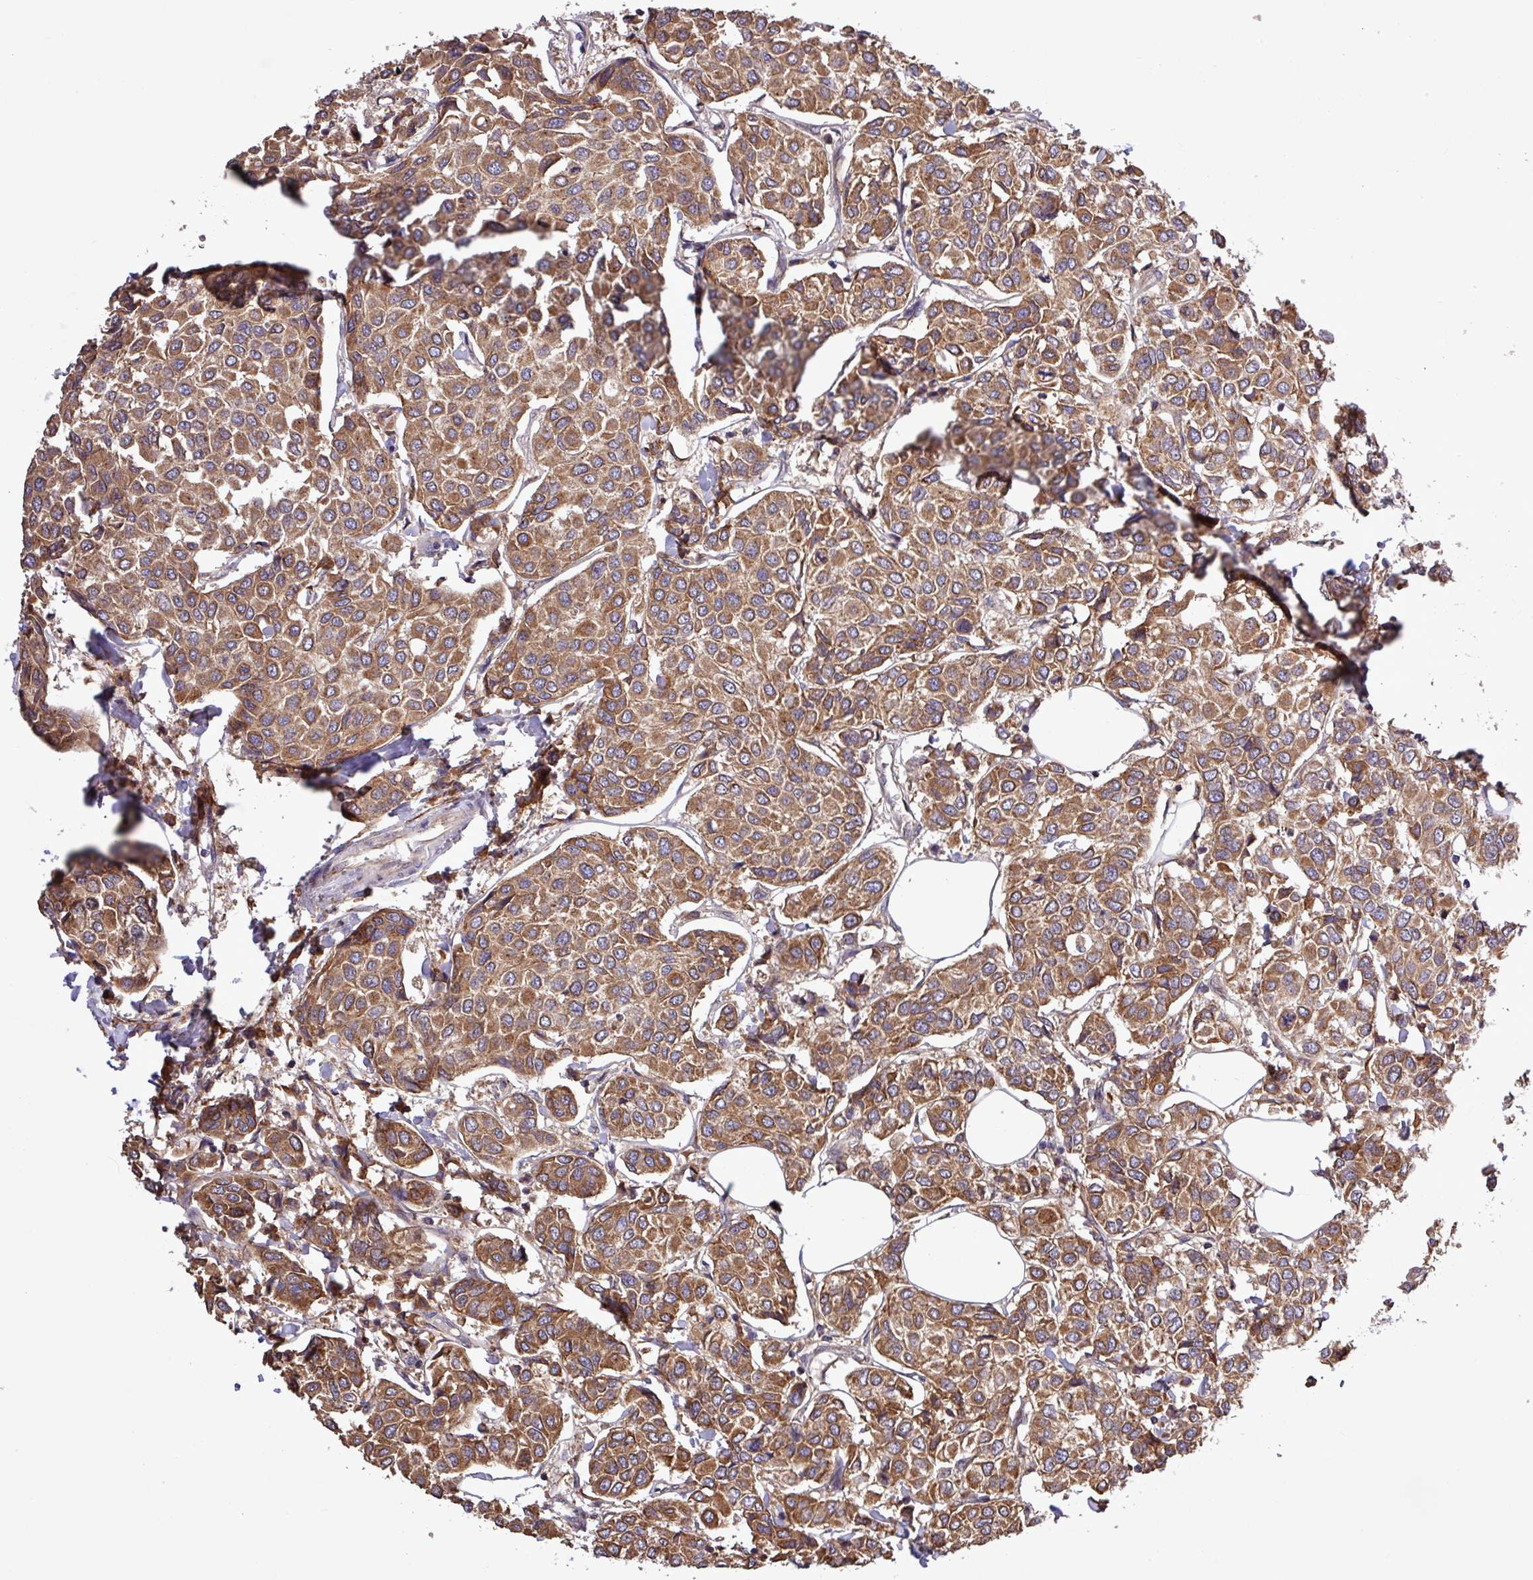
{"staining": {"intensity": "moderate", "quantity": ">75%", "location": "cytoplasmic/membranous"}, "tissue": "breast cancer", "cell_type": "Tumor cells", "image_type": "cancer", "snomed": [{"axis": "morphology", "description": "Duct carcinoma"}, {"axis": "topography", "description": "Breast"}], "caption": "The histopathology image exhibits a brown stain indicating the presence of a protein in the cytoplasmic/membranous of tumor cells in breast intraductal carcinoma. Using DAB (brown) and hematoxylin (blue) stains, captured at high magnification using brightfield microscopy.", "gene": "MEGF6", "patient": {"sex": "female", "age": 55}}